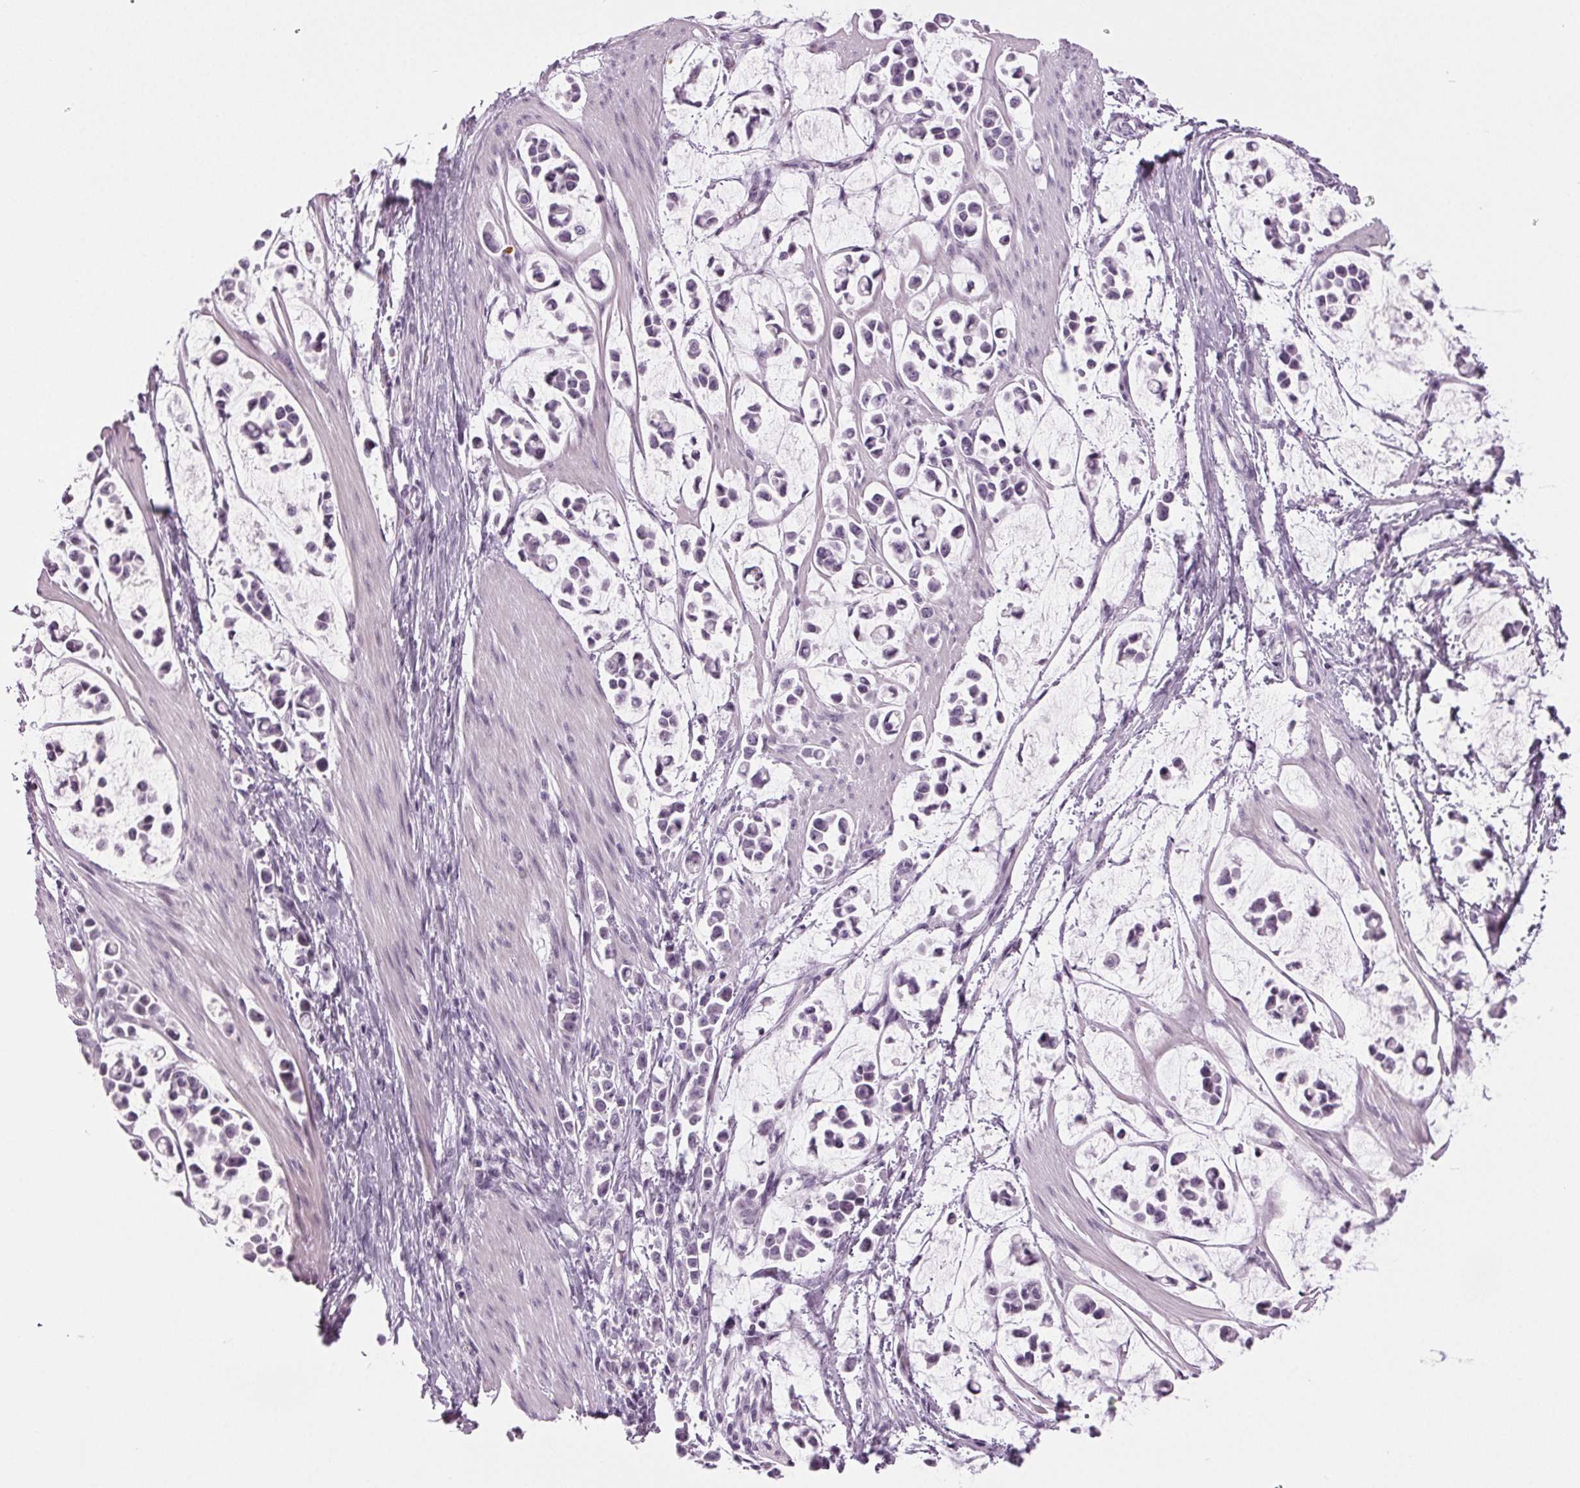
{"staining": {"intensity": "negative", "quantity": "none", "location": "none"}, "tissue": "stomach cancer", "cell_type": "Tumor cells", "image_type": "cancer", "snomed": [{"axis": "morphology", "description": "Adenocarcinoma, NOS"}, {"axis": "topography", "description": "Stomach"}], "caption": "Tumor cells are negative for protein expression in human stomach cancer. The staining is performed using DAB brown chromogen with nuclei counter-stained in using hematoxylin.", "gene": "IGF2BP1", "patient": {"sex": "male", "age": 82}}